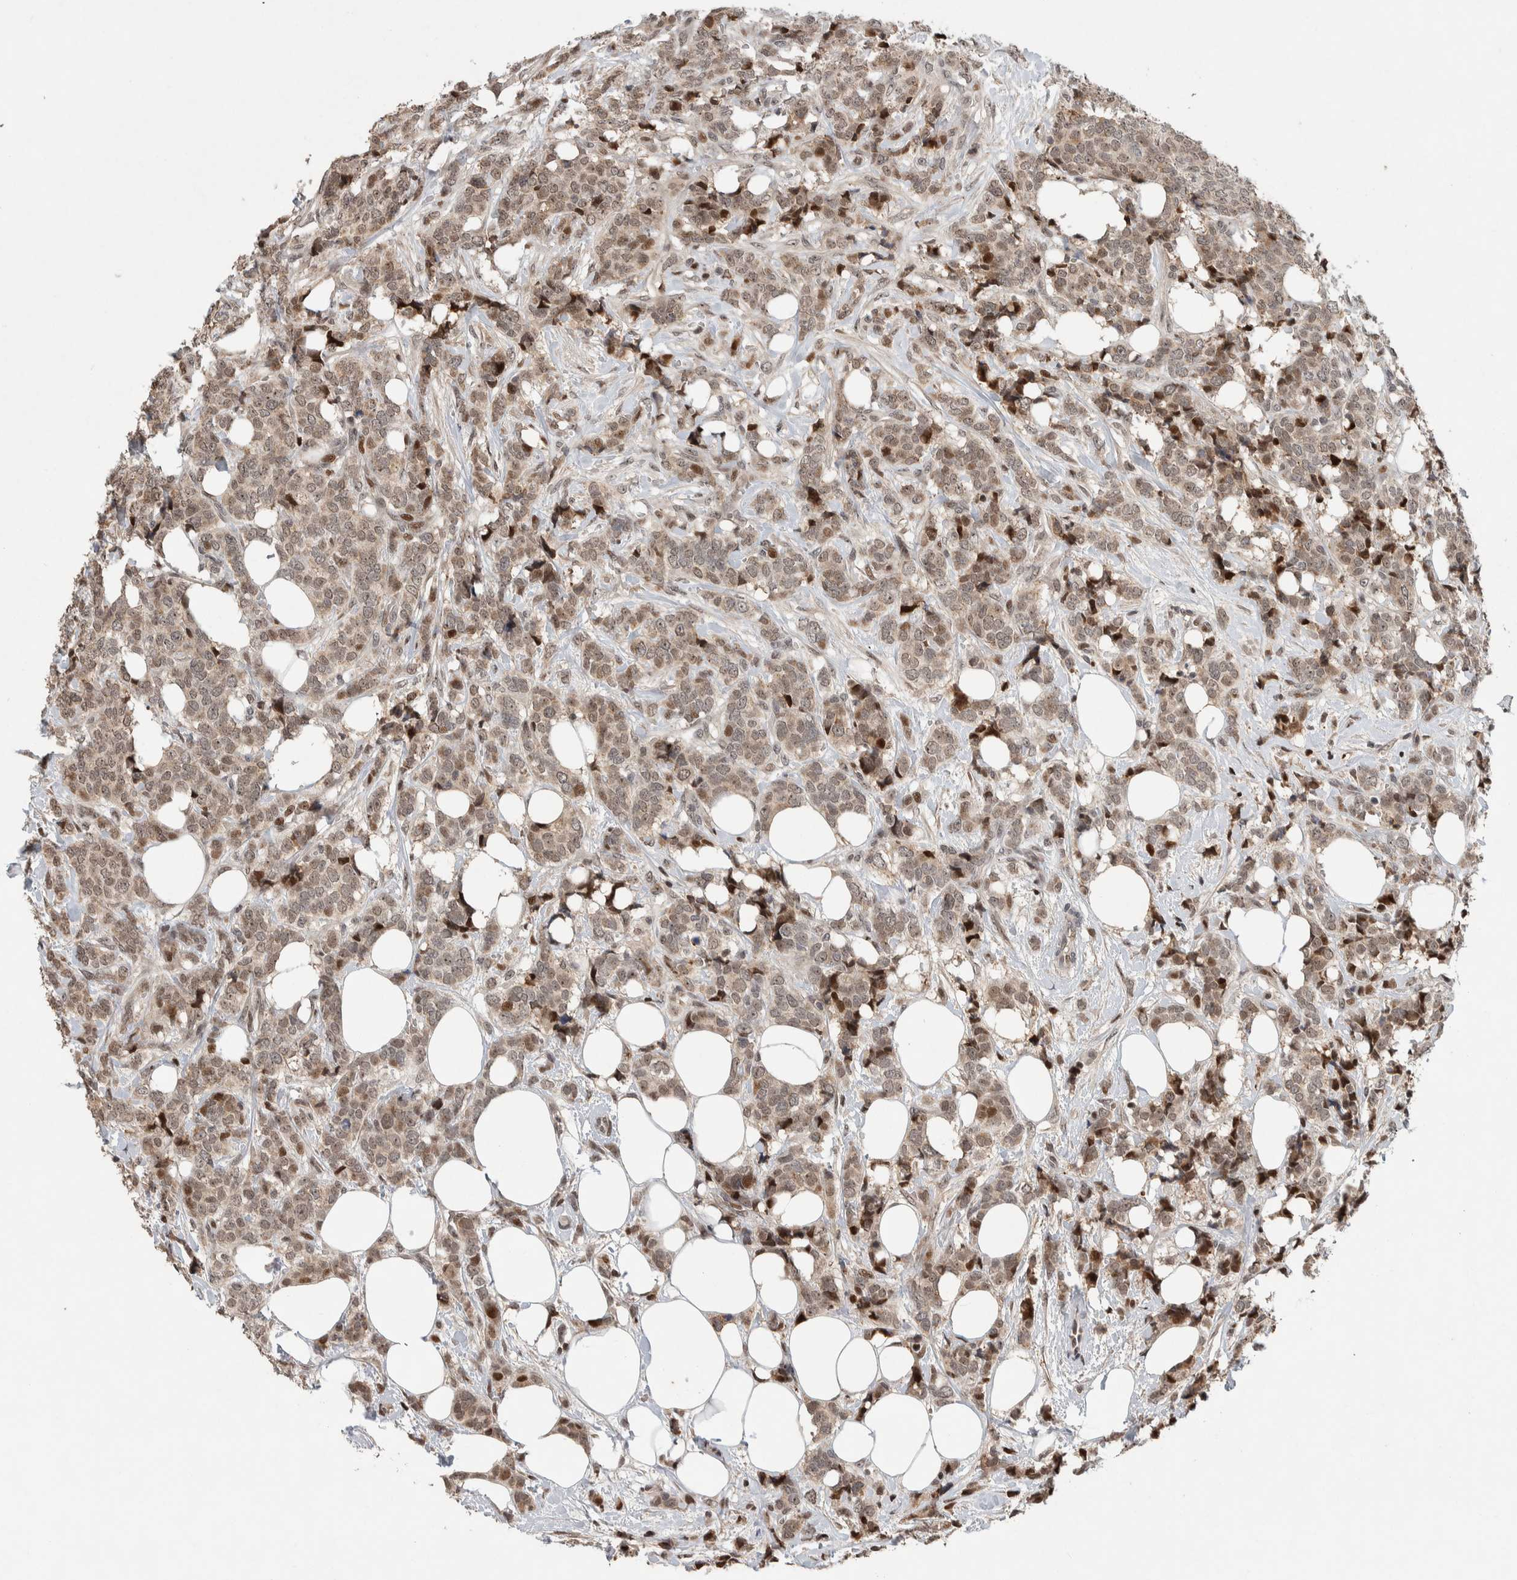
{"staining": {"intensity": "weak", "quantity": ">75%", "location": "nuclear"}, "tissue": "breast cancer", "cell_type": "Tumor cells", "image_type": "cancer", "snomed": [{"axis": "morphology", "description": "Lobular carcinoma"}, {"axis": "topography", "description": "Skin"}, {"axis": "topography", "description": "Breast"}], "caption": "DAB immunohistochemical staining of breast cancer demonstrates weak nuclear protein positivity in approximately >75% of tumor cells.", "gene": "ZNF521", "patient": {"sex": "female", "age": 46}}